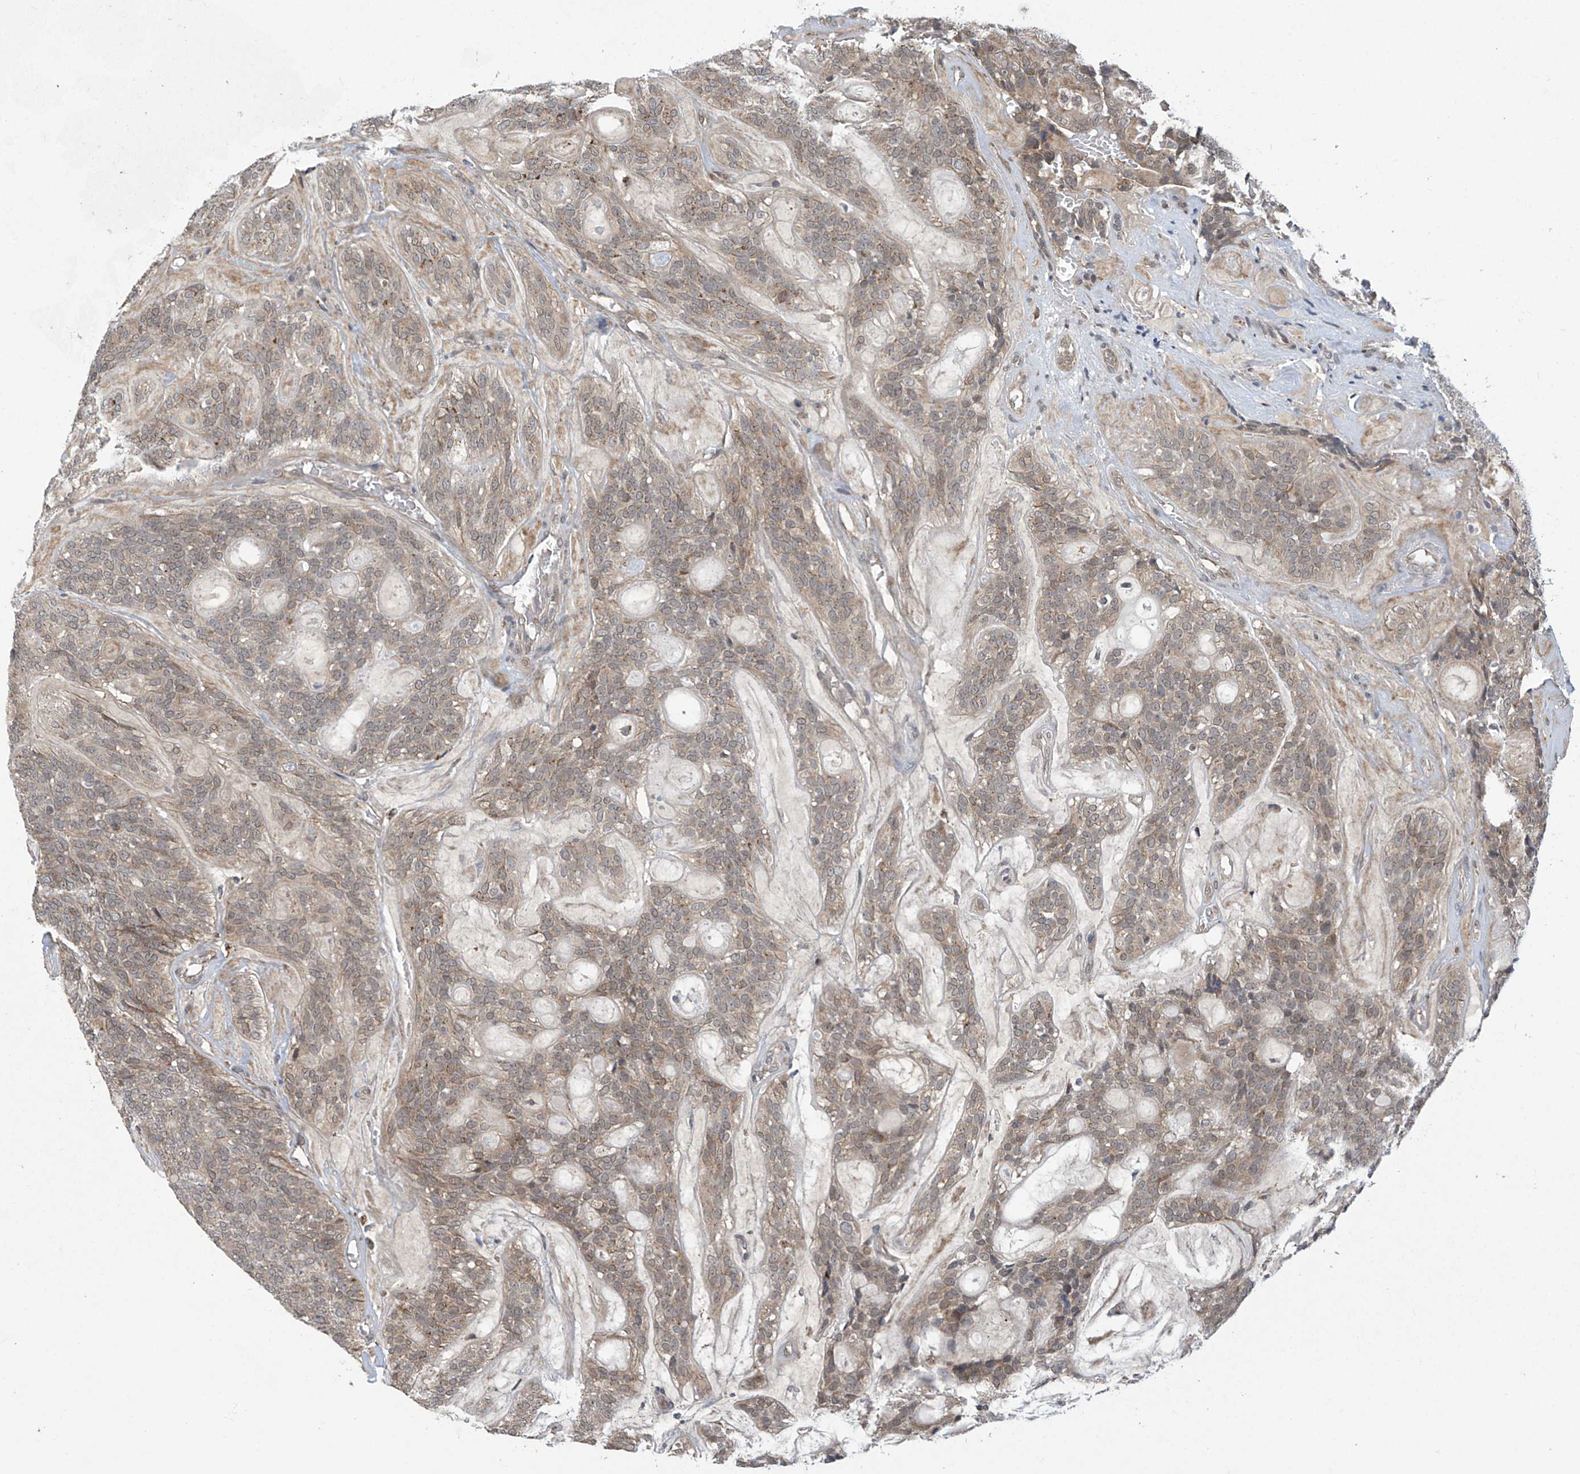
{"staining": {"intensity": "weak", "quantity": "25%-75%", "location": "cytoplasmic/membranous"}, "tissue": "head and neck cancer", "cell_type": "Tumor cells", "image_type": "cancer", "snomed": [{"axis": "morphology", "description": "Adenocarcinoma, NOS"}, {"axis": "topography", "description": "Head-Neck"}], "caption": "Immunohistochemical staining of human head and neck cancer (adenocarcinoma) displays low levels of weak cytoplasmic/membranous protein expression in about 25%-75% of tumor cells.", "gene": "ABHD13", "patient": {"sex": "male", "age": 66}}